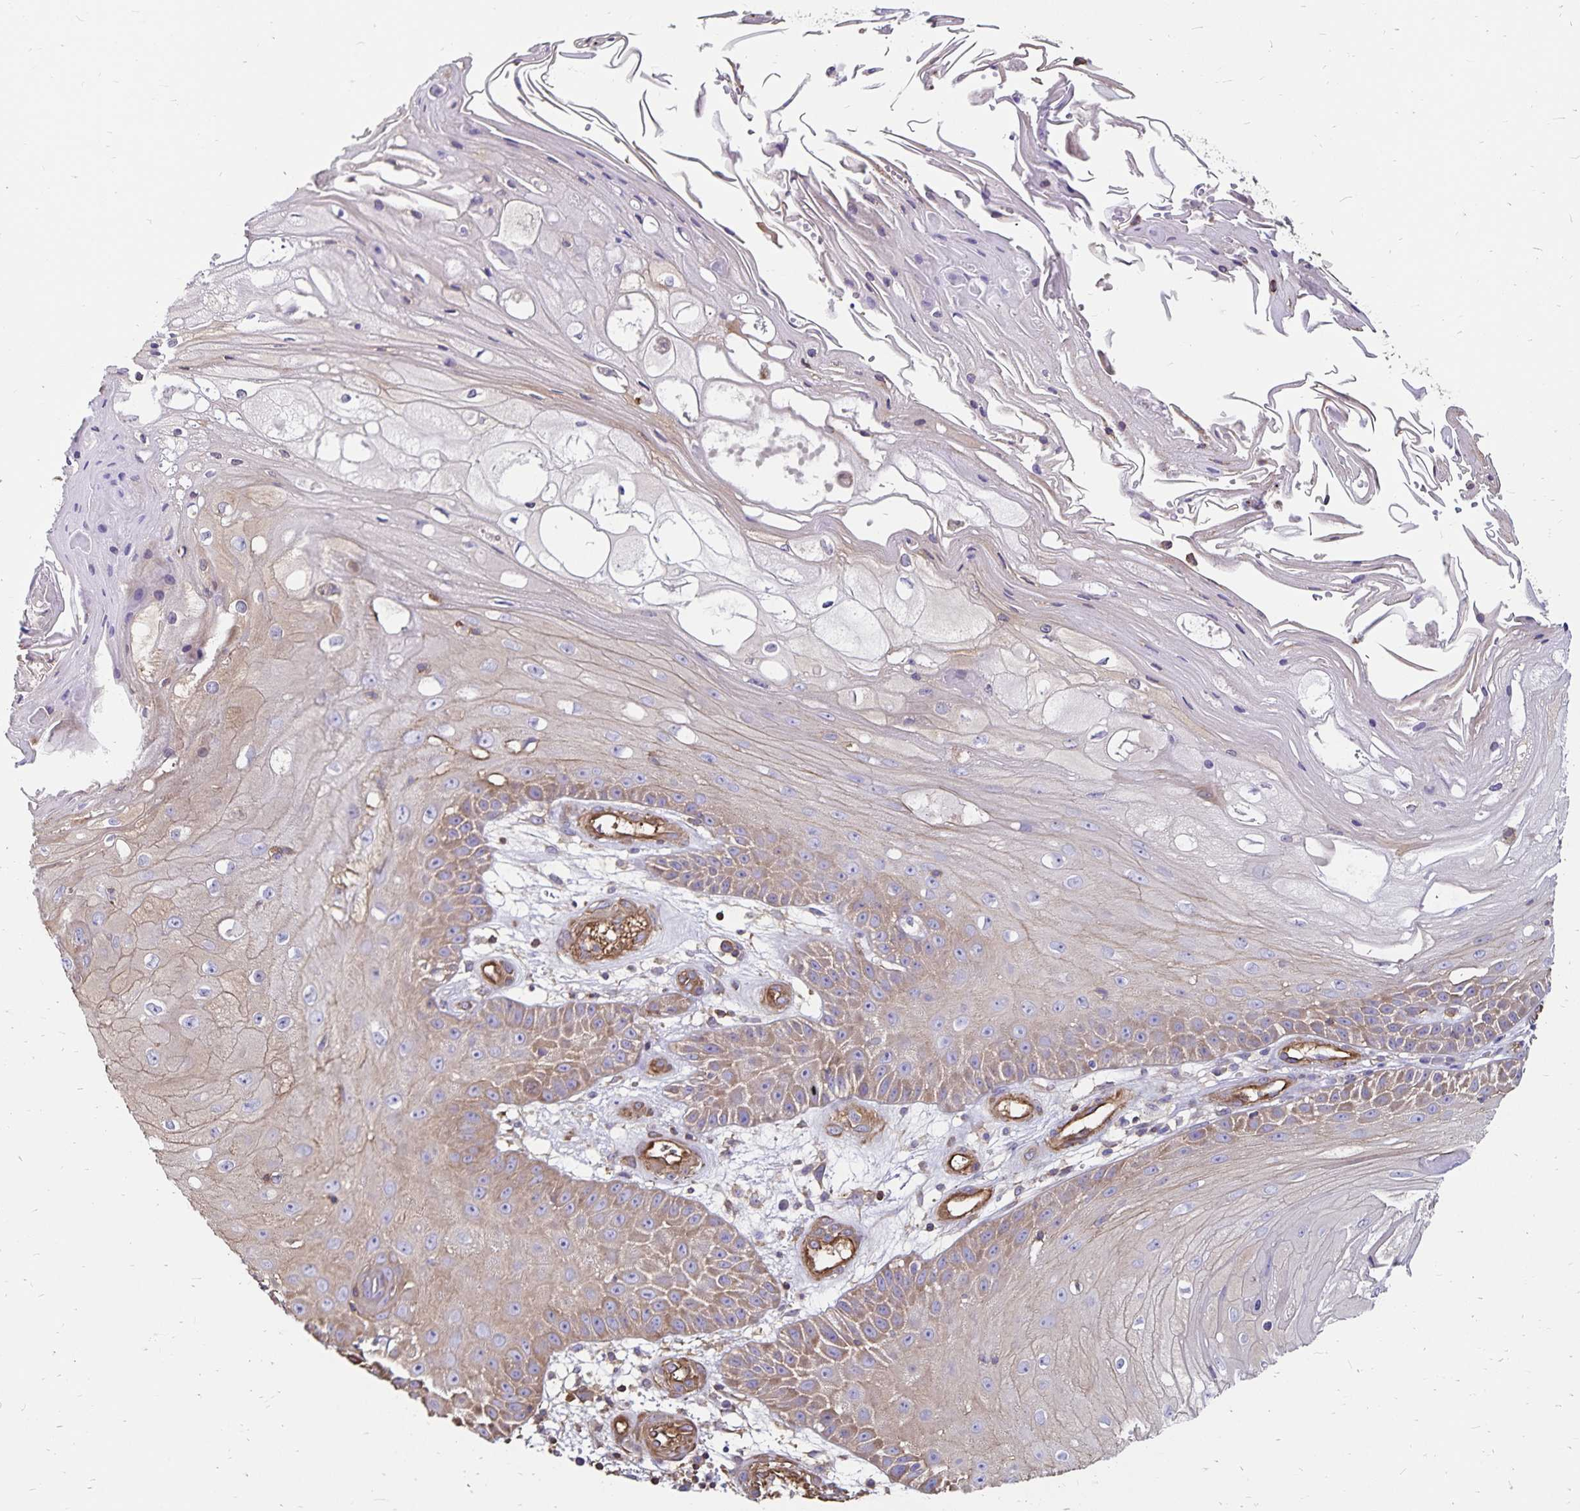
{"staining": {"intensity": "weak", "quantity": "25%-75%", "location": "cytoplasmic/membranous"}, "tissue": "skin cancer", "cell_type": "Tumor cells", "image_type": "cancer", "snomed": [{"axis": "morphology", "description": "Squamous cell carcinoma, NOS"}, {"axis": "topography", "description": "Skin"}], "caption": "The image exhibits staining of skin cancer, revealing weak cytoplasmic/membranous protein positivity (brown color) within tumor cells.", "gene": "RPRML", "patient": {"sex": "male", "age": 70}}